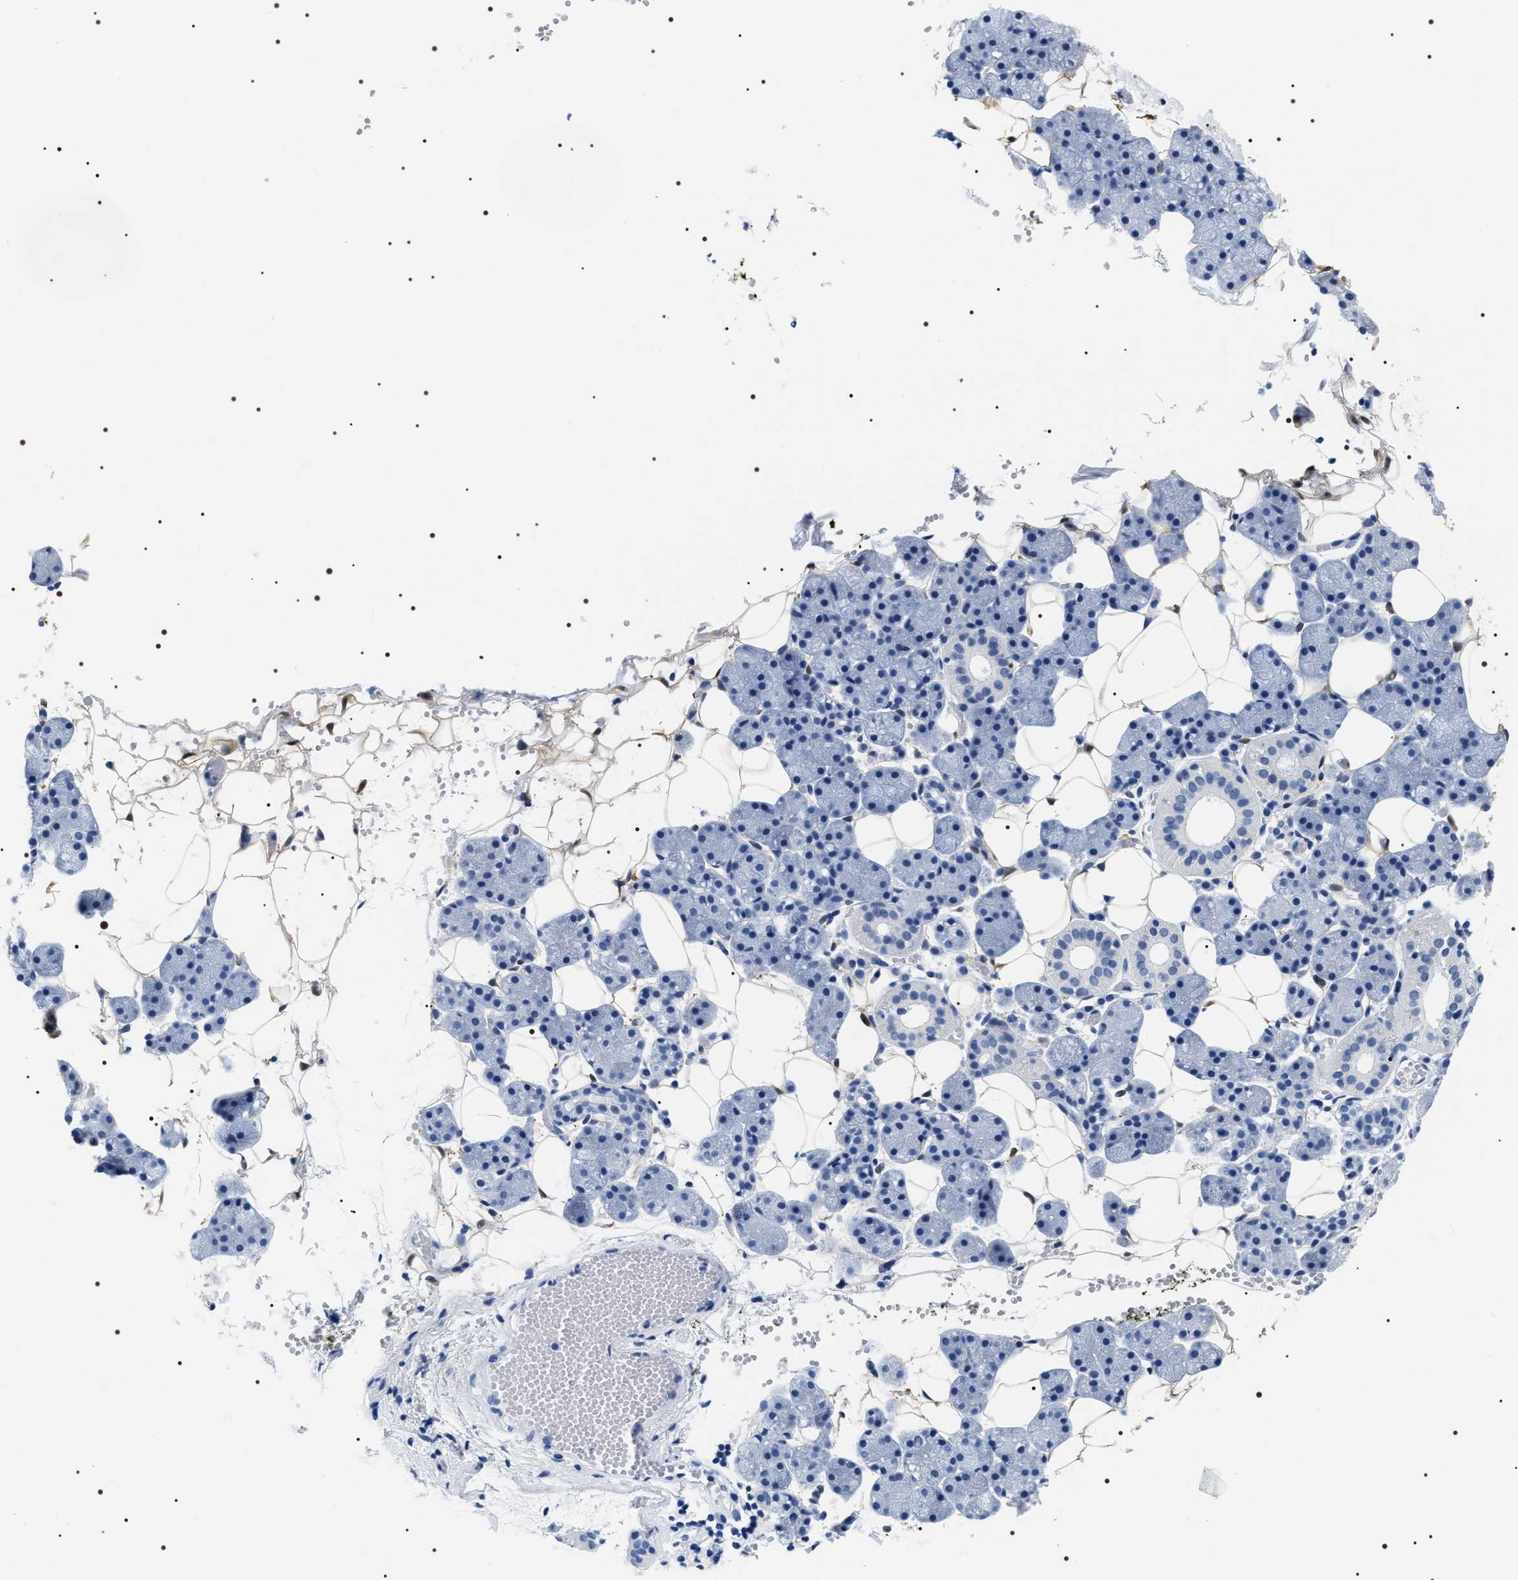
{"staining": {"intensity": "negative", "quantity": "none", "location": "none"}, "tissue": "salivary gland", "cell_type": "Glandular cells", "image_type": "normal", "snomed": [{"axis": "morphology", "description": "Normal tissue, NOS"}, {"axis": "topography", "description": "Salivary gland"}], "caption": "High magnification brightfield microscopy of benign salivary gland stained with DAB (3,3'-diaminobenzidine) (brown) and counterstained with hematoxylin (blue): glandular cells show no significant staining.", "gene": "ADH4", "patient": {"sex": "female", "age": 33}}